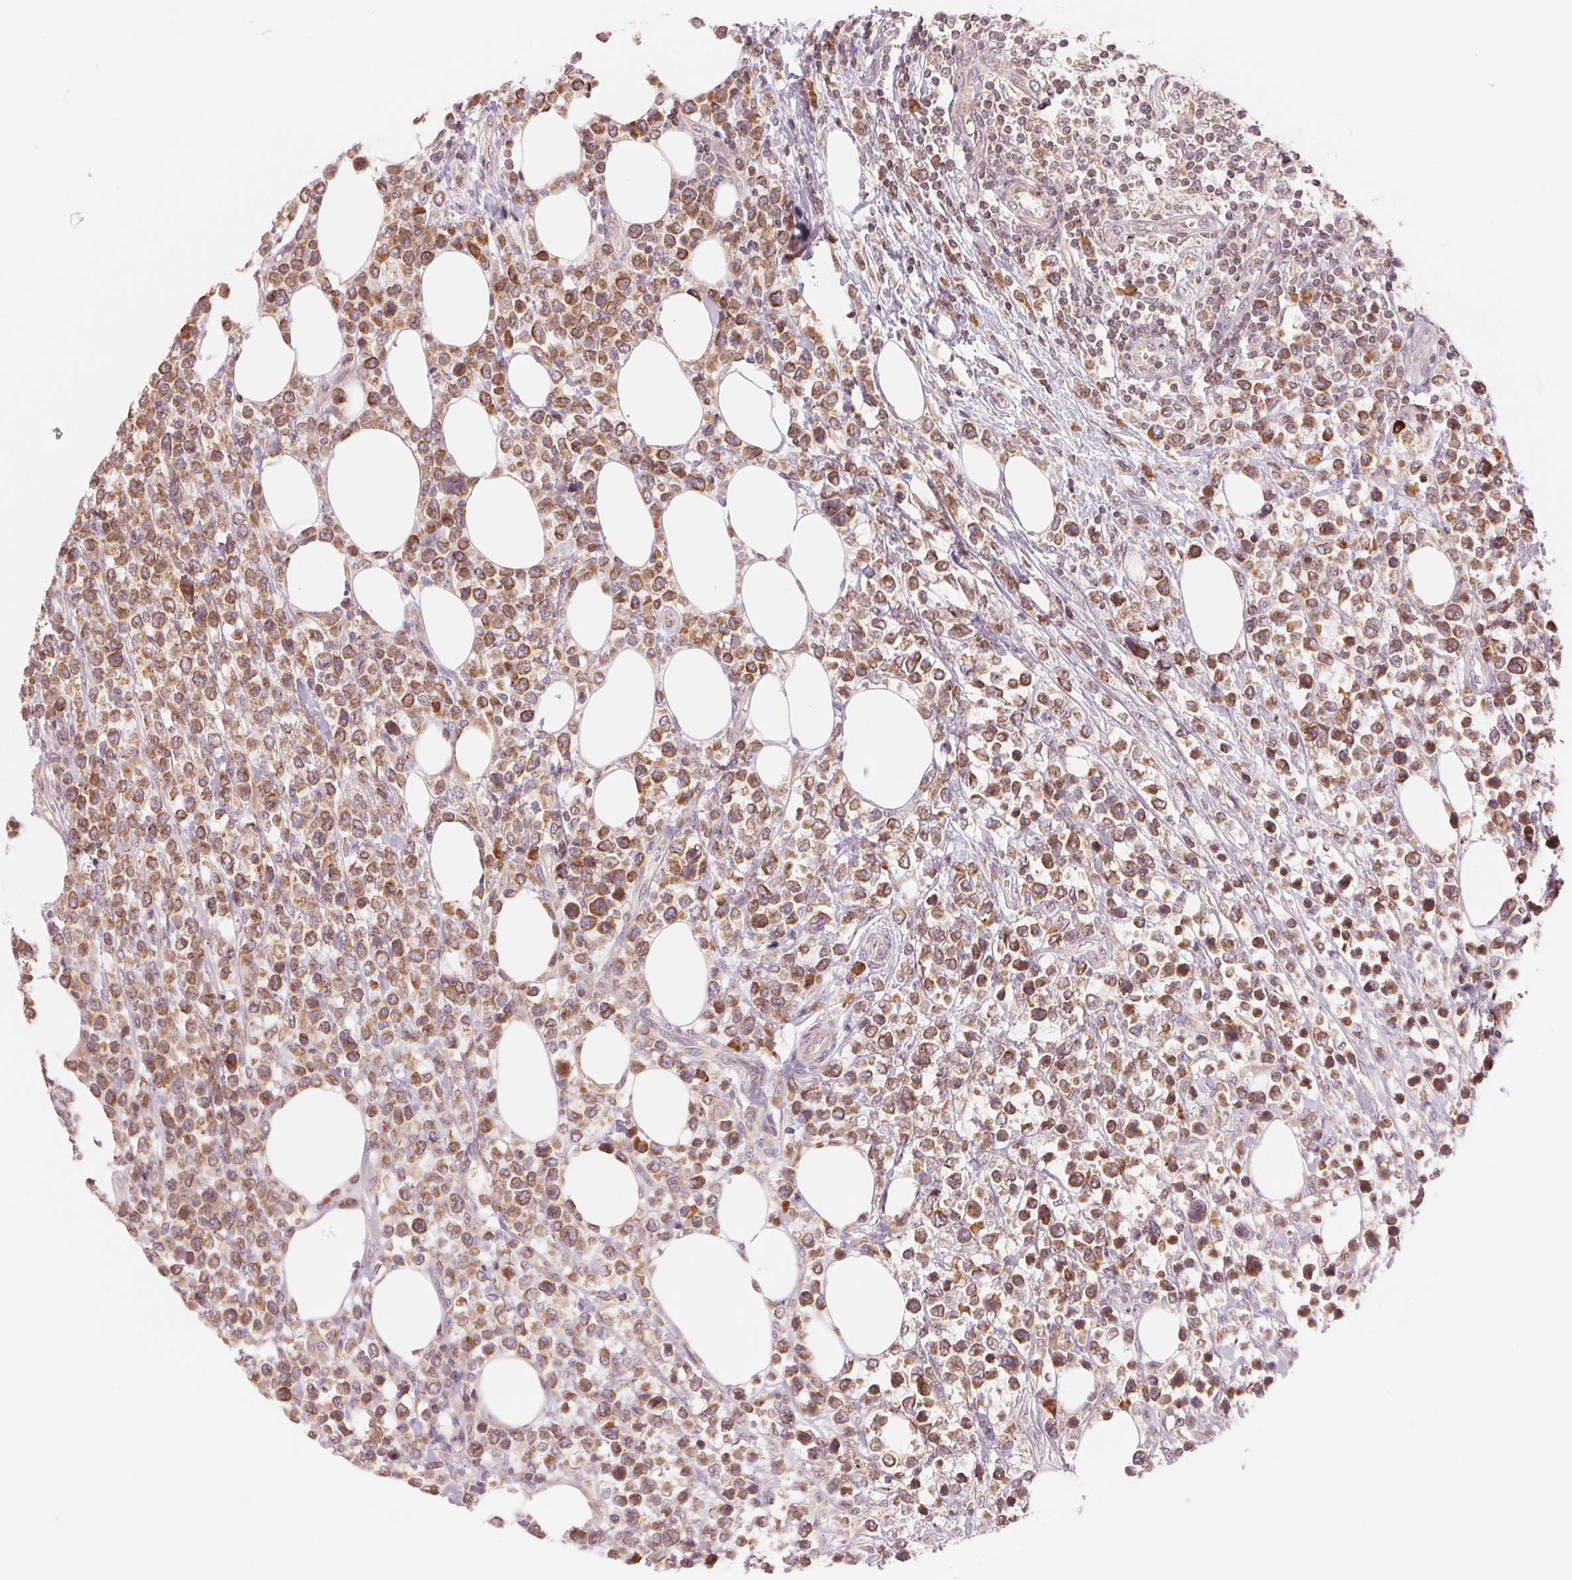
{"staining": {"intensity": "moderate", "quantity": ">75%", "location": "cytoplasmic/membranous"}, "tissue": "lymphoma", "cell_type": "Tumor cells", "image_type": "cancer", "snomed": [{"axis": "morphology", "description": "Malignant lymphoma, non-Hodgkin's type, High grade"}, {"axis": "topography", "description": "Soft tissue"}], "caption": "Human lymphoma stained with a brown dye reveals moderate cytoplasmic/membranous positive positivity in approximately >75% of tumor cells.", "gene": "TECR", "patient": {"sex": "female", "age": 56}}